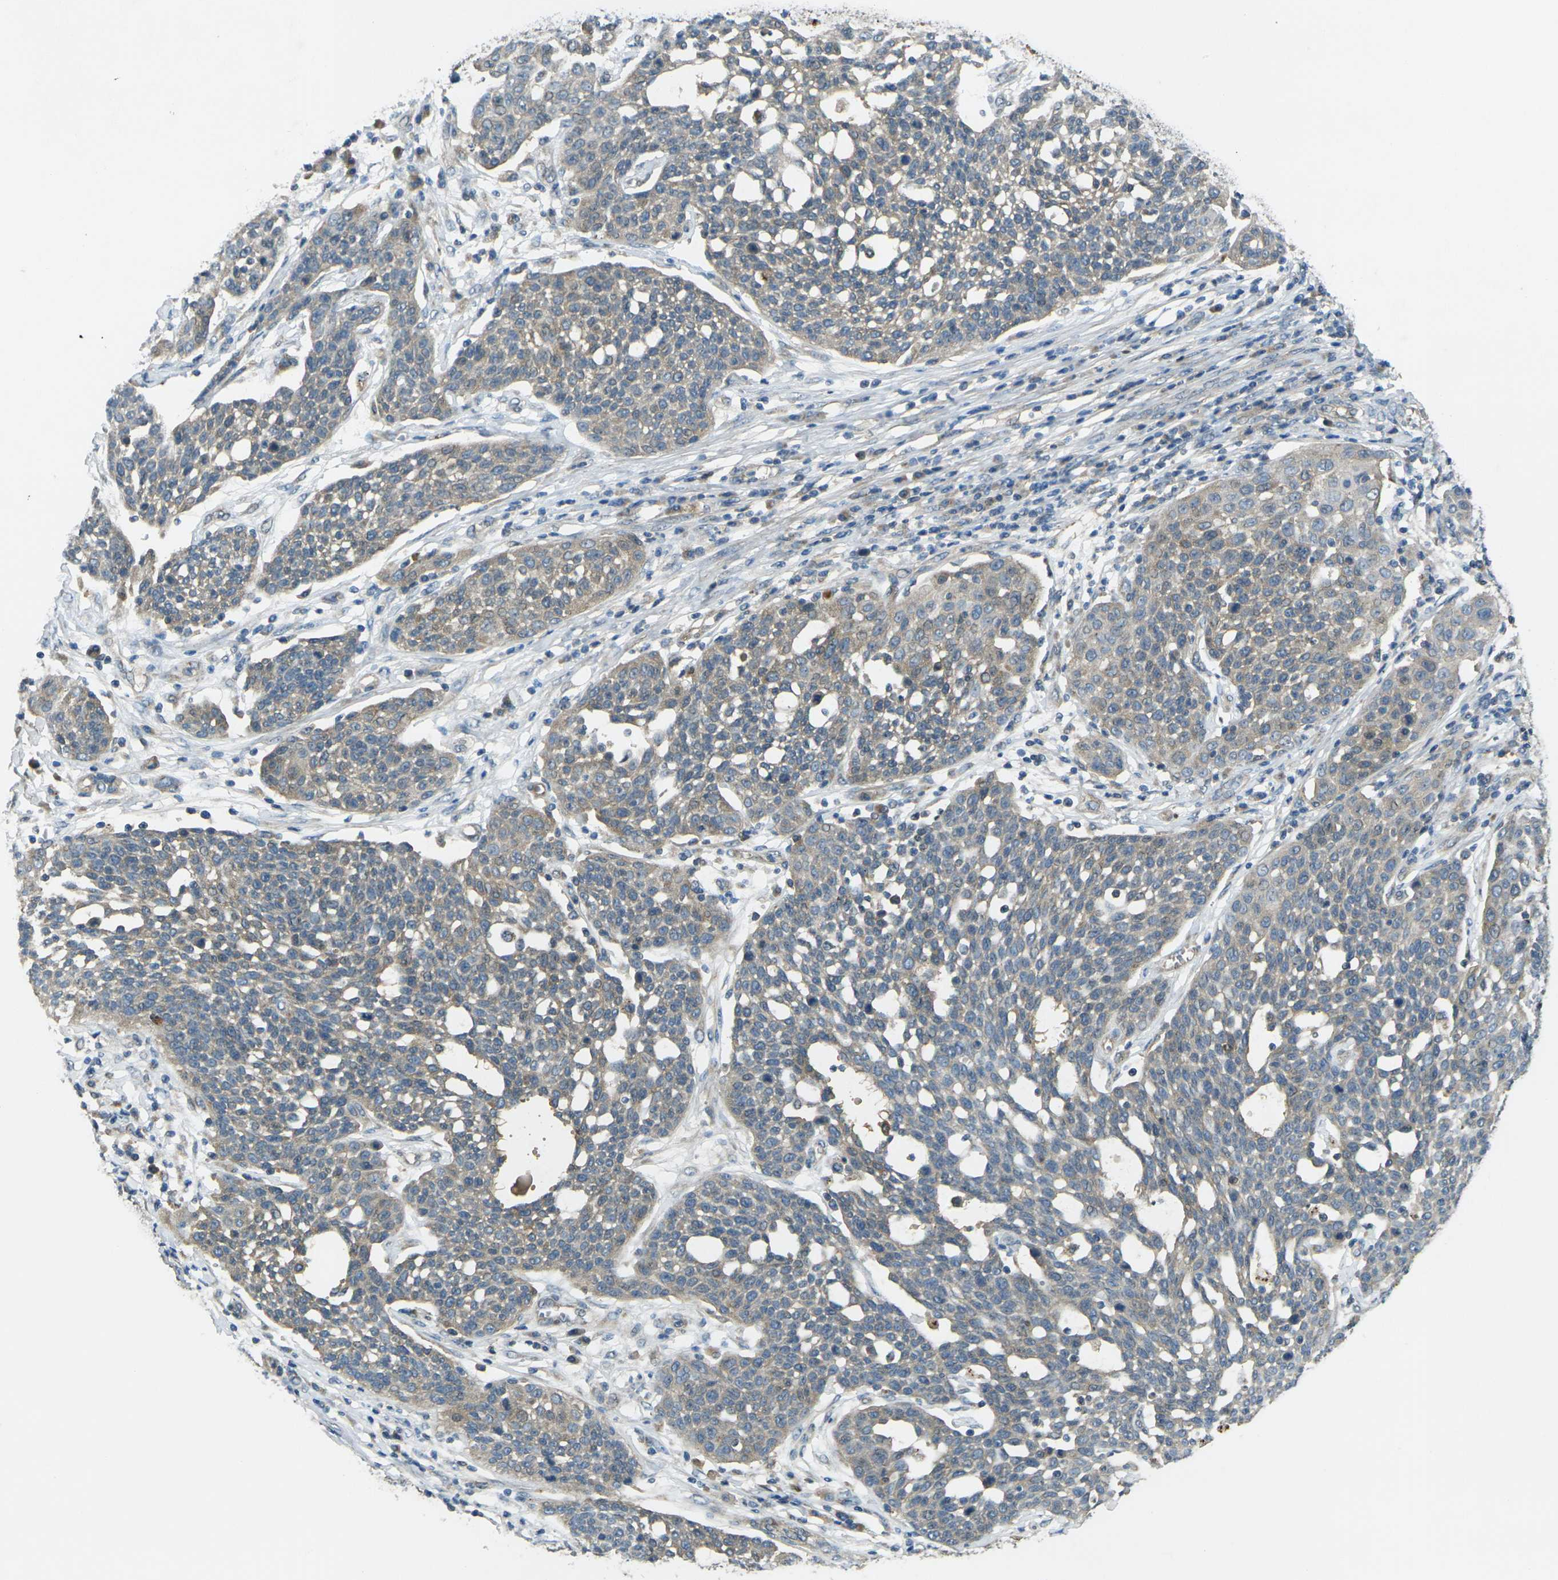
{"staining": {"intensity": "weak", "quantity": "25%-75%", "location": "cytoplasmic/membranous"}, "tissue": "cervical cancer", "cell_type": "Tumor cells", "image_type": "cancer", "snomed": [{"axis": "morphology", "description": "Squamous cell carcinoma, NOS"}, {"axis": "topography", "description": "Cervix"}], "caption": "Tumor cells exhibit low levels of weak cytoplasmic/membranous positivity in about 25%-75% of cells in human cervical cancer (squamous cell carcinoma). (Stains: DAB (3,3'-diaminobenzidine) in brown, nuclei in blue, Microscopy: brightfield microscopy at high magnification).", "gene": "GNA12", "patient": {"sex": "female", "age": 34}}